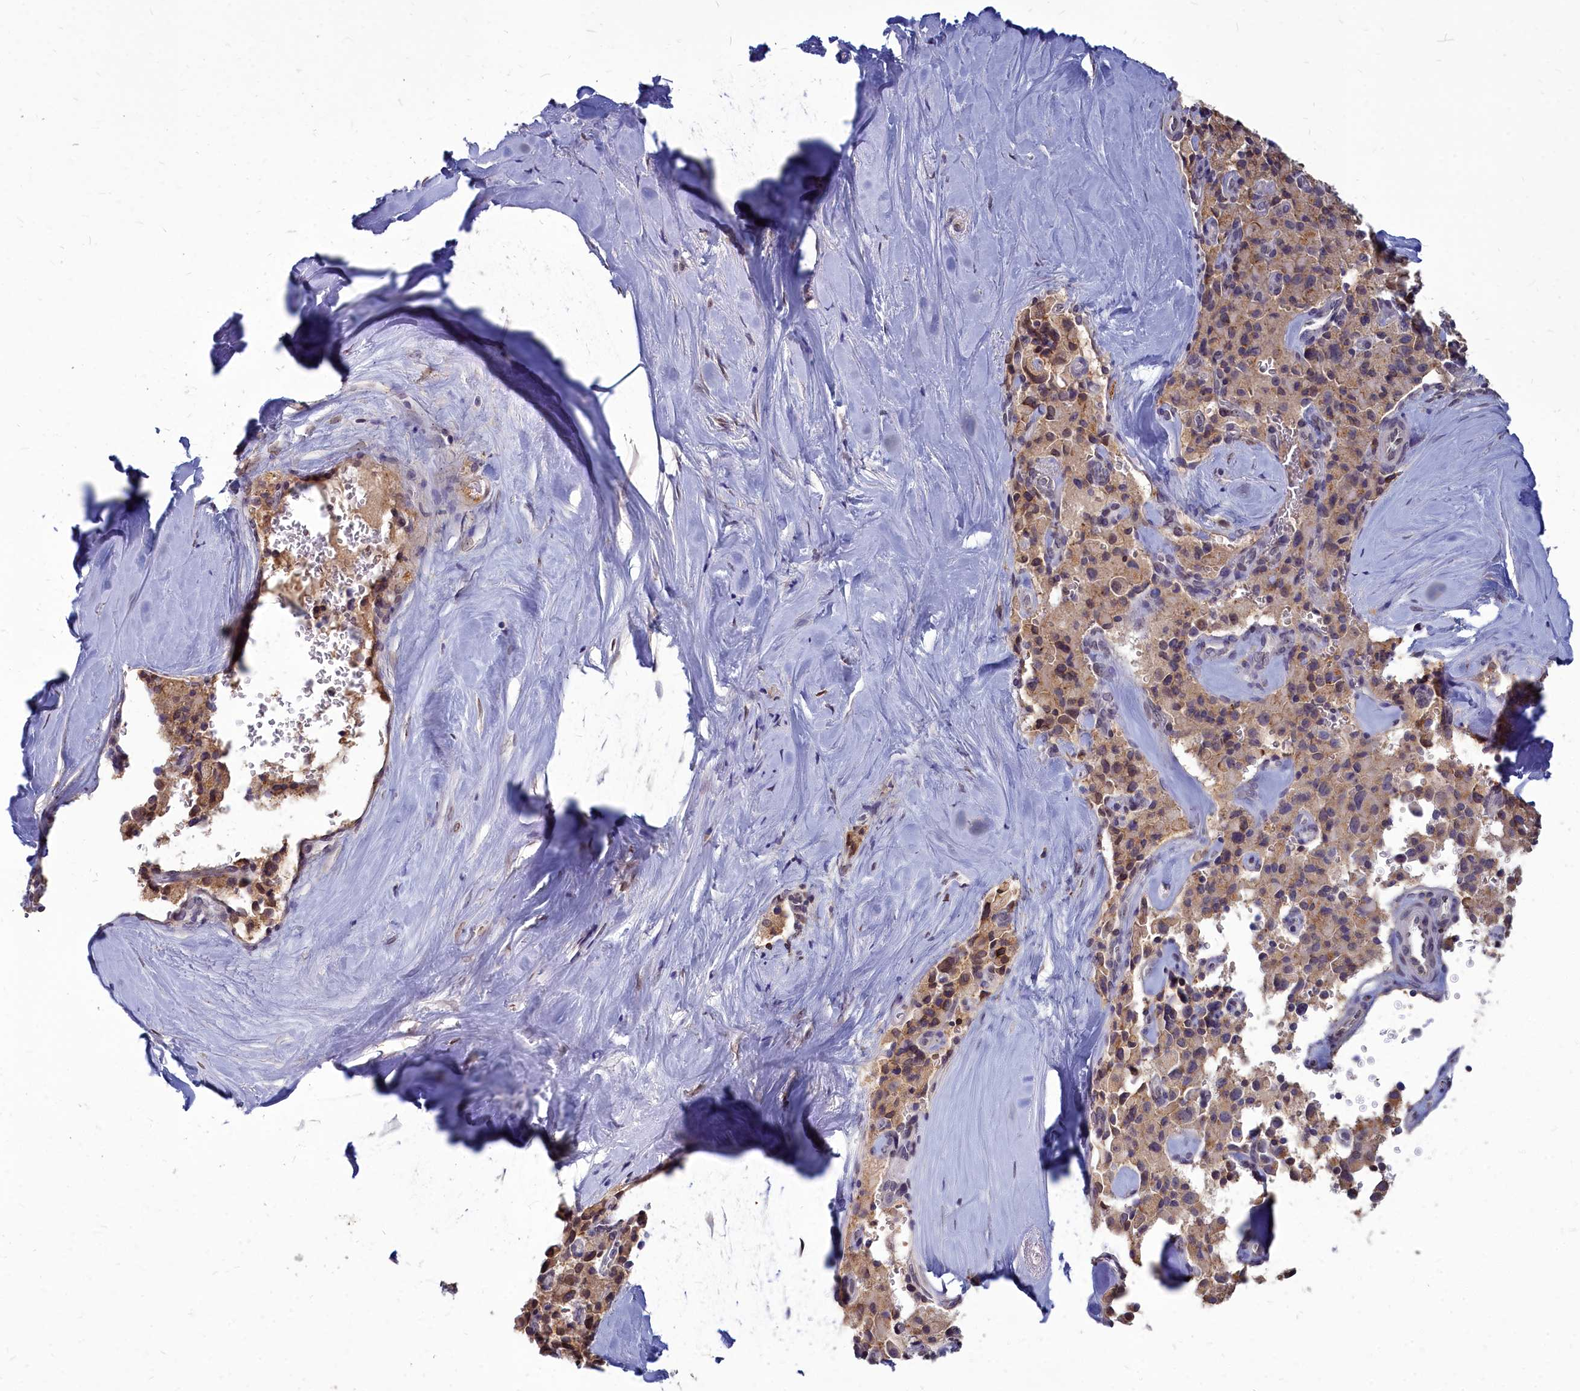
{"staining": {"intensity": "weak", "quantity": "25%-75%", "location": "cytoplasmic/membranous,nuclear"}, "tissue": "pancreatic cancer", "cell_type": "Tumor cells", "image_type": "cancer", "snomed": [{"axis": "morphology", "description": "Adenocarcinoma, NOS"}, {"axis": "topography", "description": "Pancreas"}], "caption": "Weak cytoplasmic/membranous and nuclear protein expression is present in approximately 25%-75% of tumor cells in adenocarcinoma (pancreatic).", "gene": "NOXA1", "patient": {"sex": "male", "age": 65}}